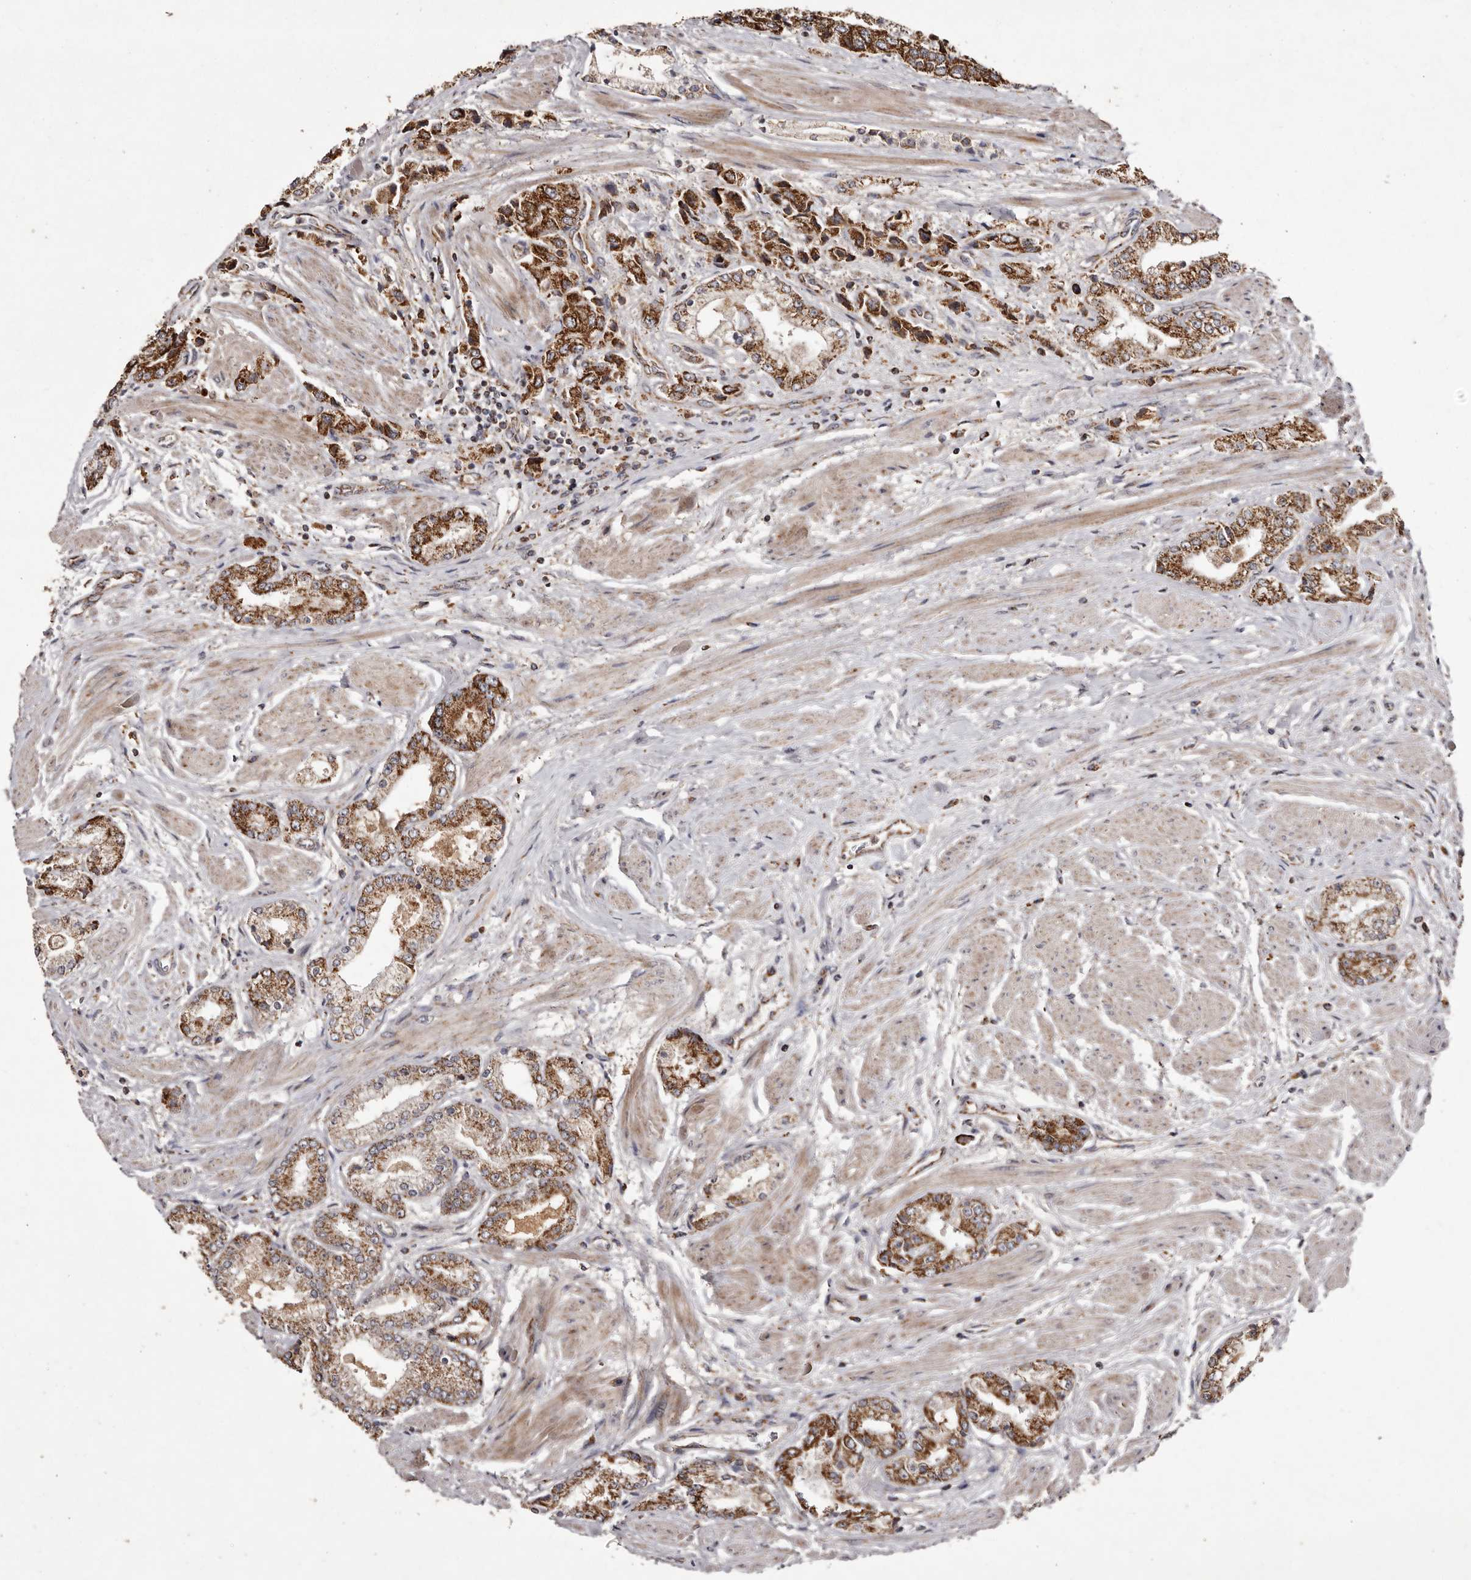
{"staining": {"intensity": "strong", "quantity": "25%-75%", "location": "cytoplasmic/membranous"}, "tissue": "prostate cancer", "cell_type": "Tumor cells", "image_type": "cancer", "snomed": [{"axis": "morphology", "description": "Adenocarcinoma, High grade"}, {"axis": "topography", "description": "Prostate"}], "caption": "Immunohistochemical staining of human prostate cancer (adenocarcinoma (high-grade)) exhibits strong cytoplasmic/membranous protein positivity in about 25%-75% of tumor cells.", "gene": "CPLANE2", "patient": {"sex": "male", "age": 50}}